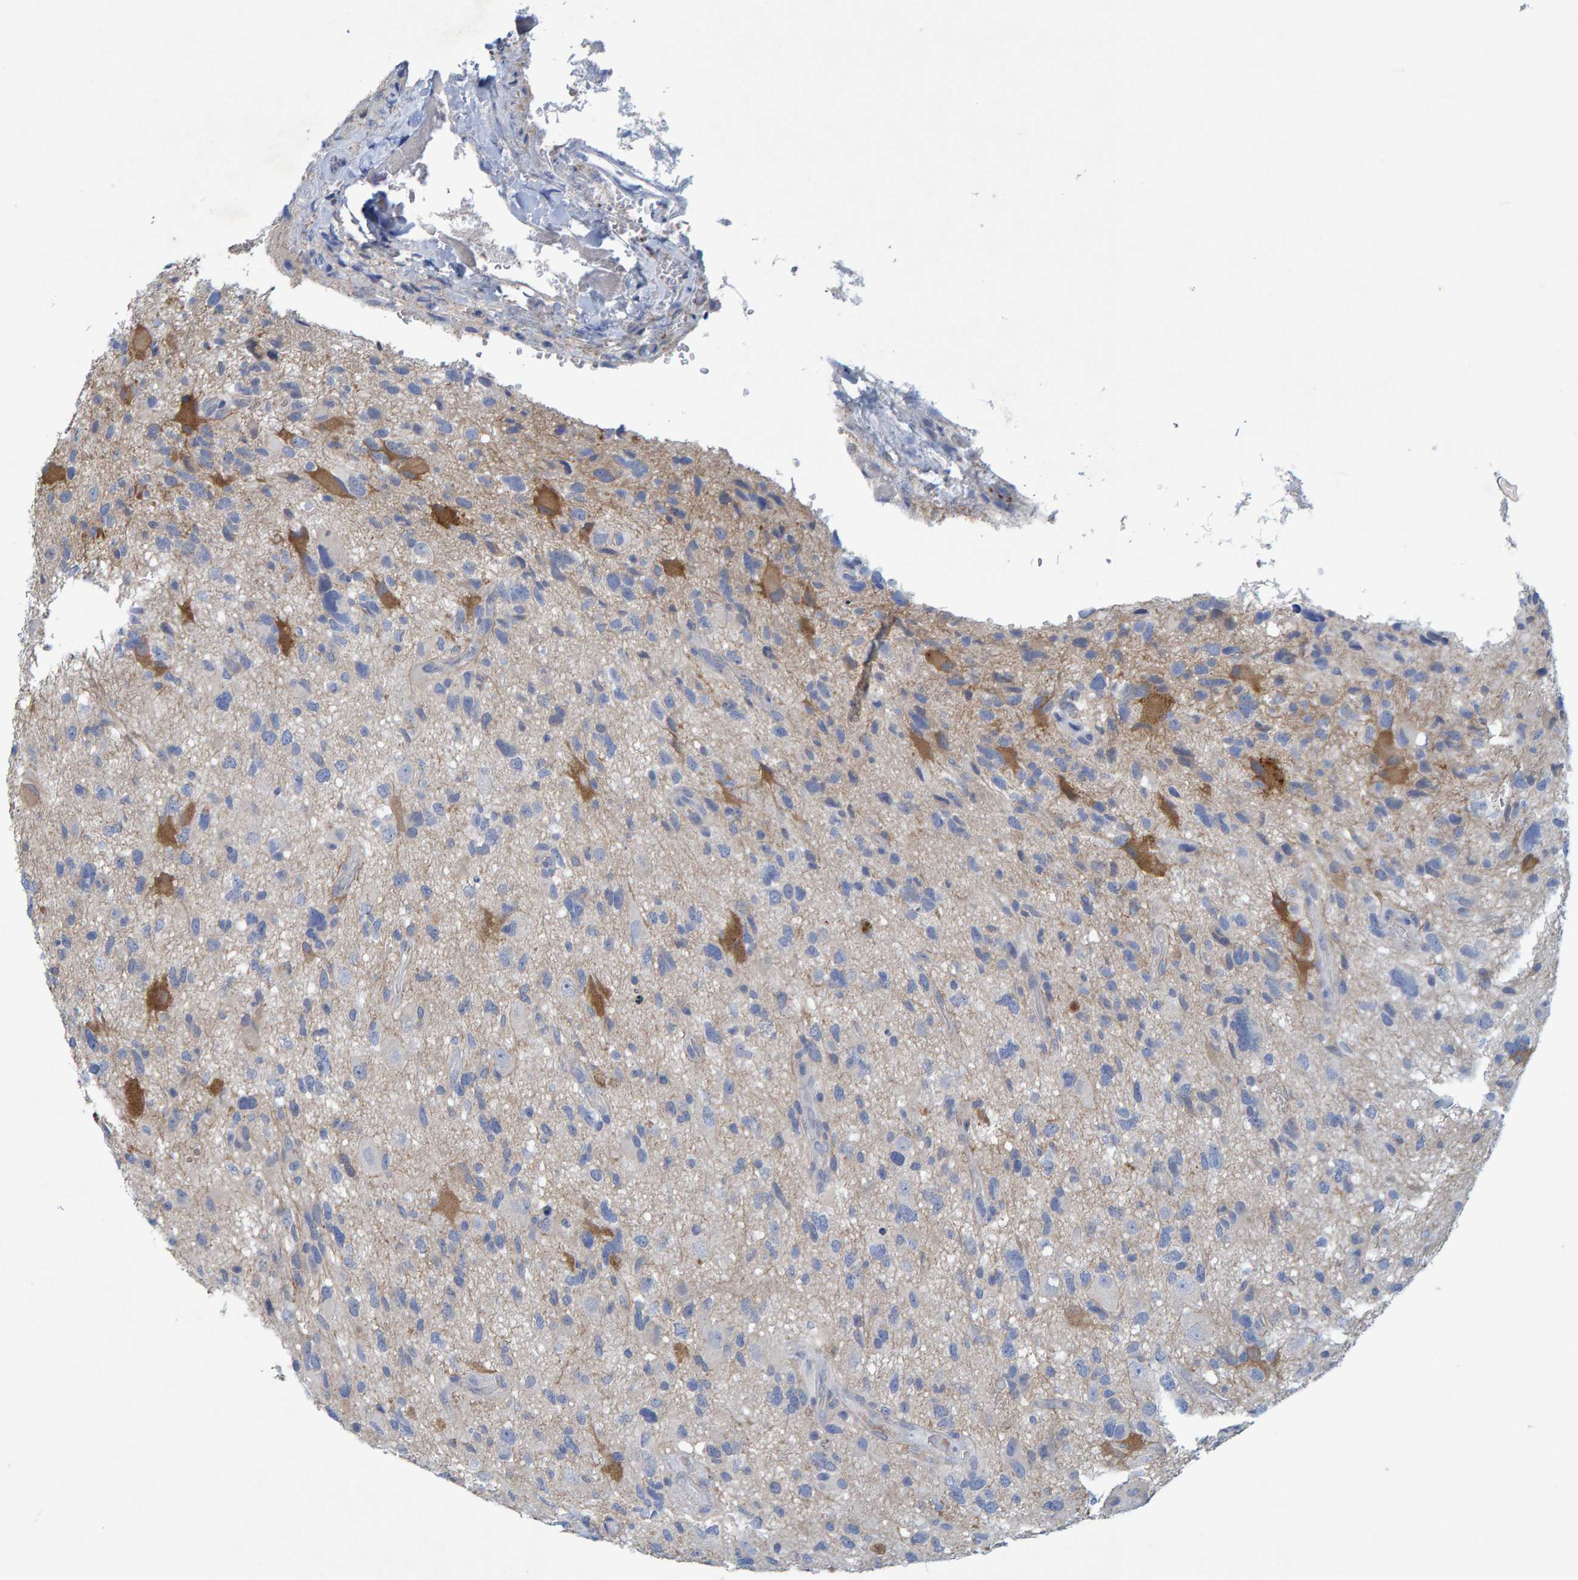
{"staining": {"intensity": "moderate", "quantity": "<25%", "location": "cytoplasmic/membranous"}, "tissue": "glioma", "cell_type": "Tumor cells", "image_type": "cancer", "snomed": [{"axis": "morphology", "description": "Glioma, malignant, High grade"}, {"axis": "topography", "description": "Brain"}], "caption": "High-grade glioma (malignant) stained with DAB immunohistochemistry exhibits low levels of moderate cytoplasmic/membranous positivity in approximately <25% of tumor cells. Immunohistochemistry stains the protein in brown and the nuclei are stained blue.", "gene": "ALAD", "patient": {"sex": "male", "age": 33}}